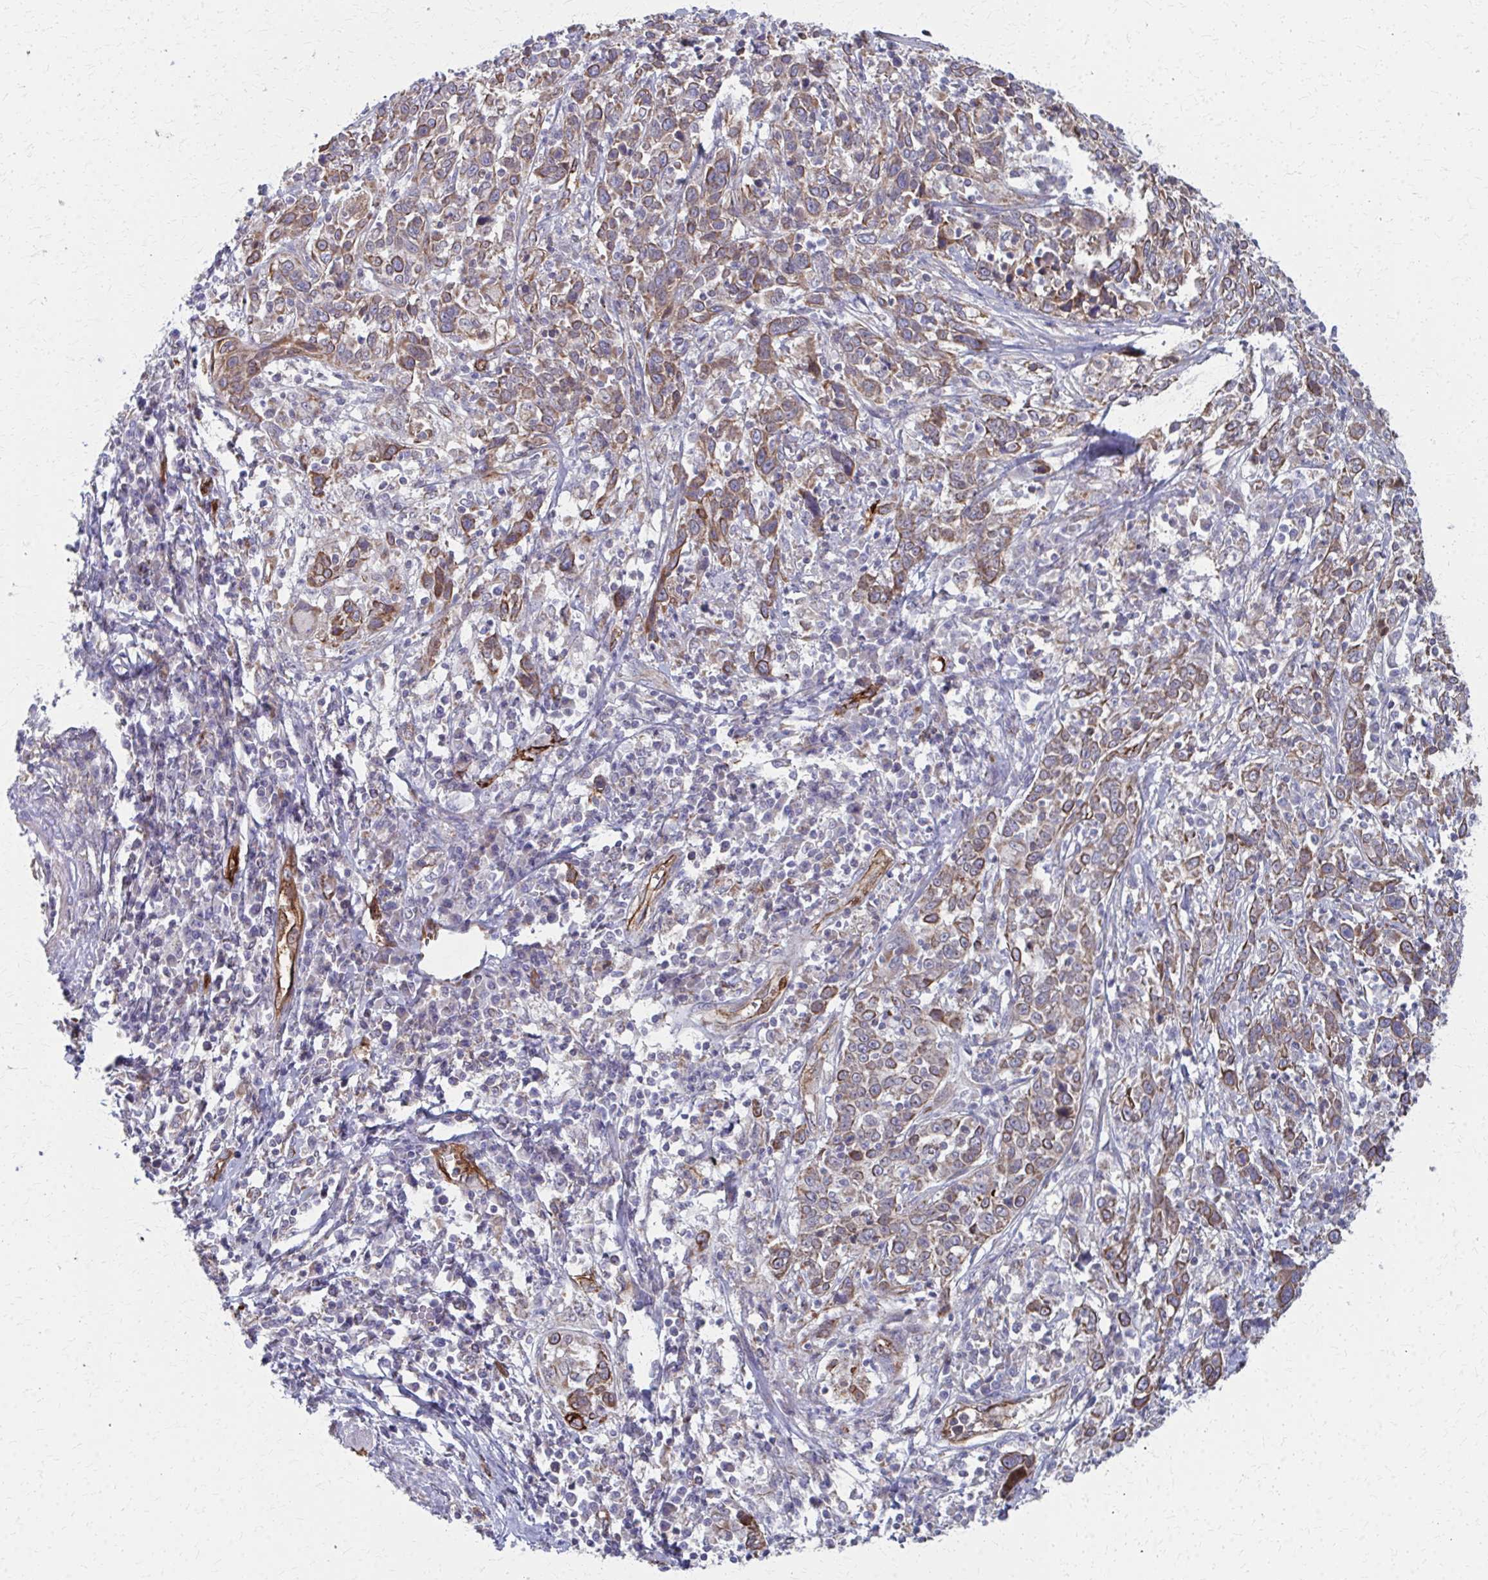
{"staining": {"intensity": "moderate", "quantity": ">75%", "location": "cytoplasmic/membranous"}, "tissue": "cervical cancer", "cell_type": "Tumor cells", "image_type": "cancer", "snomed": [{"axis": "morphology", "description": "Squamous cell carcinoma, NOS"}, {"axis": "topography", "description": "Cervix"}], "caption": "Cervical cancer tissue shows moderate cytoplasmic/membranous positivity in approximately >75% of tumor cells", "gene": "FAHD1", "patient": {"sex": "female", "age": 46}}